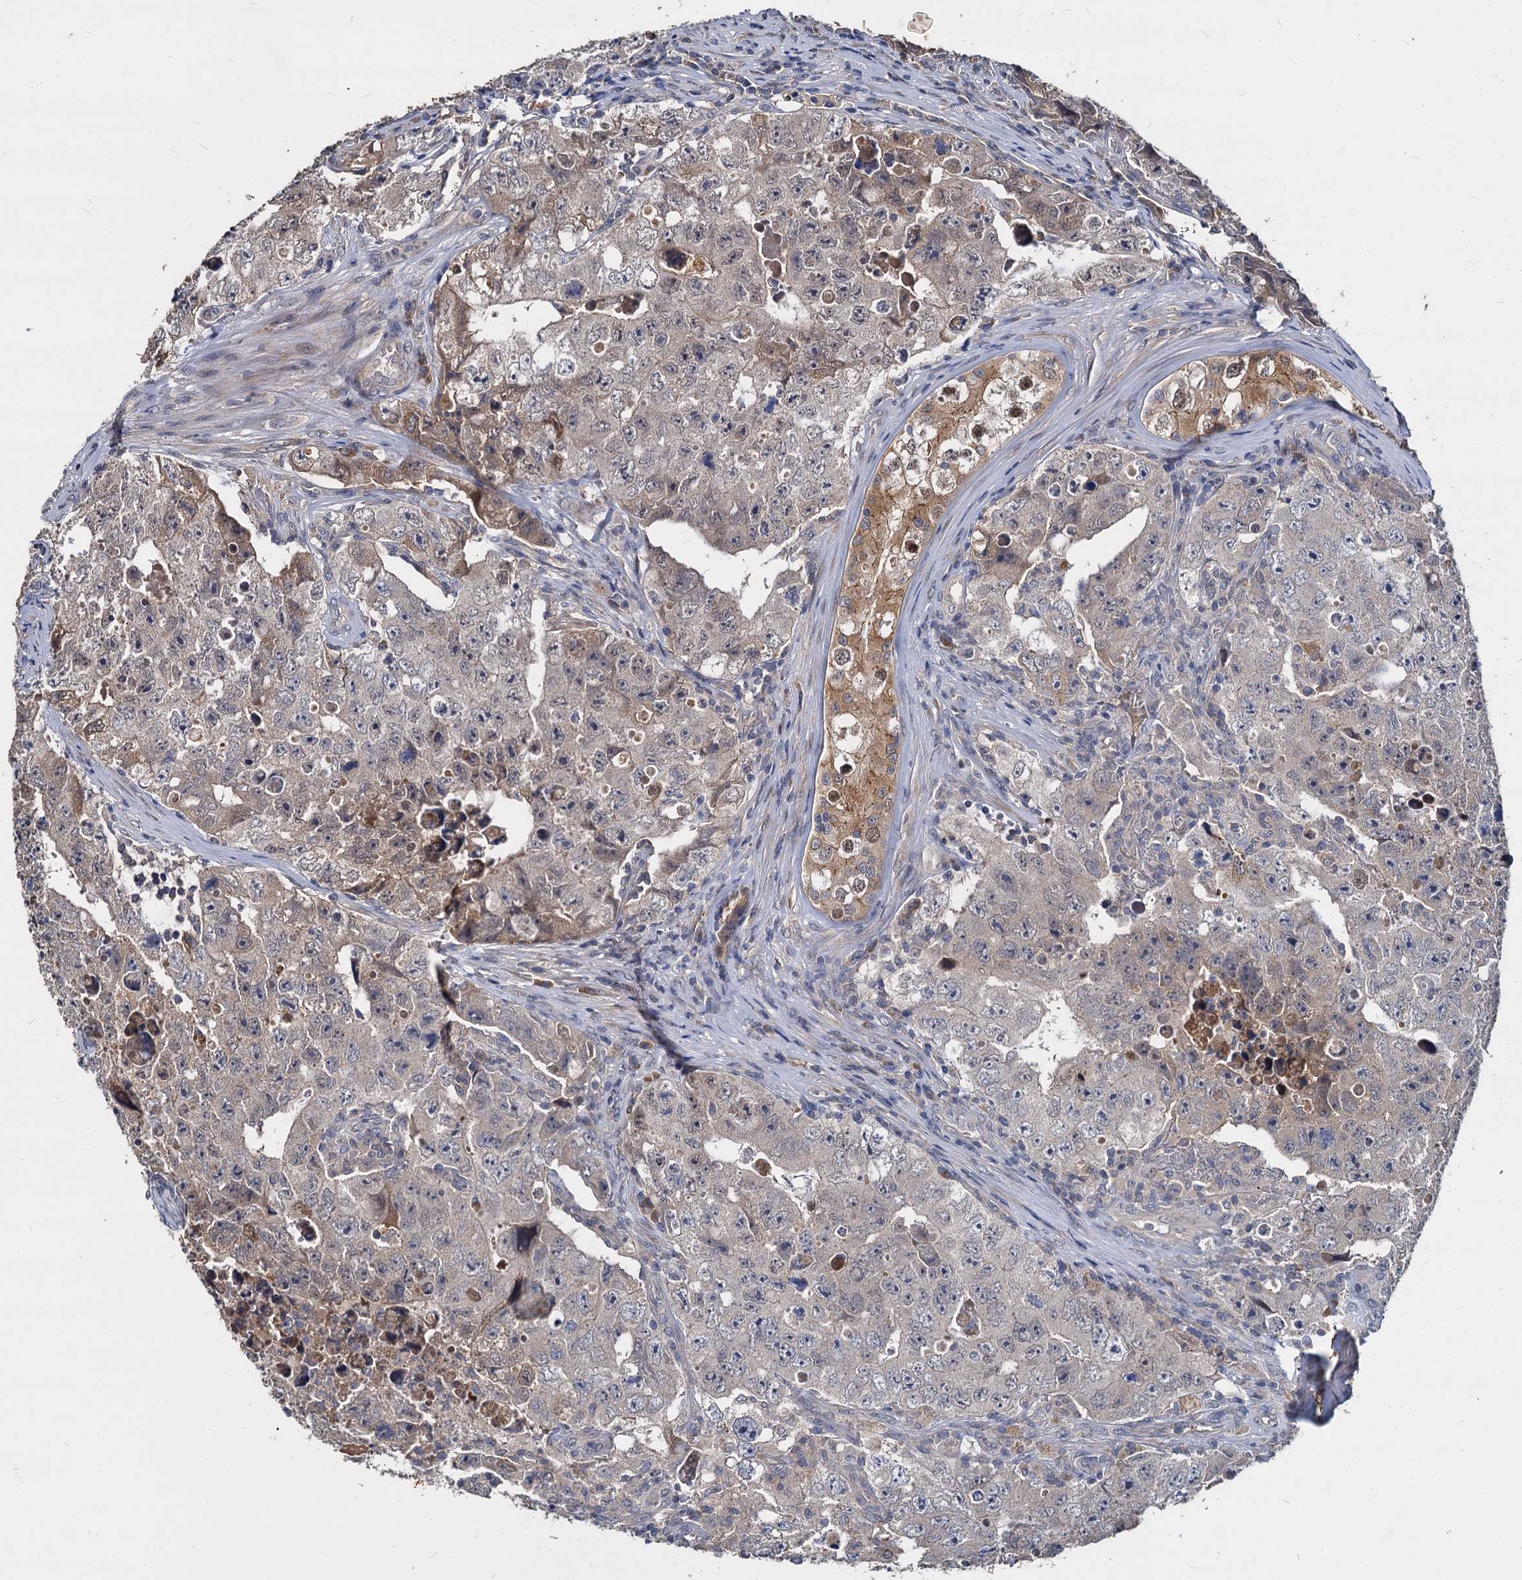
{"staining": {"intensity": "weak", "quantity": "<25%", "location": "cytoplasmic/membranous"}, "tissue": "testis cancer", "cell_type": "Tumor cells", "image_type": "cancer", "snomed": [{"axis": "morphology", "description": "Carcinoma, Embryonal, NOS"}, {"axis": "topography", "description": "Testis"}], "caption": "Tumor cells are negative for protein expression in human testis cancer (embryonal carcinoma).", "gene": "CCDC184", "patient": {"sex": "male", "age": 17}}